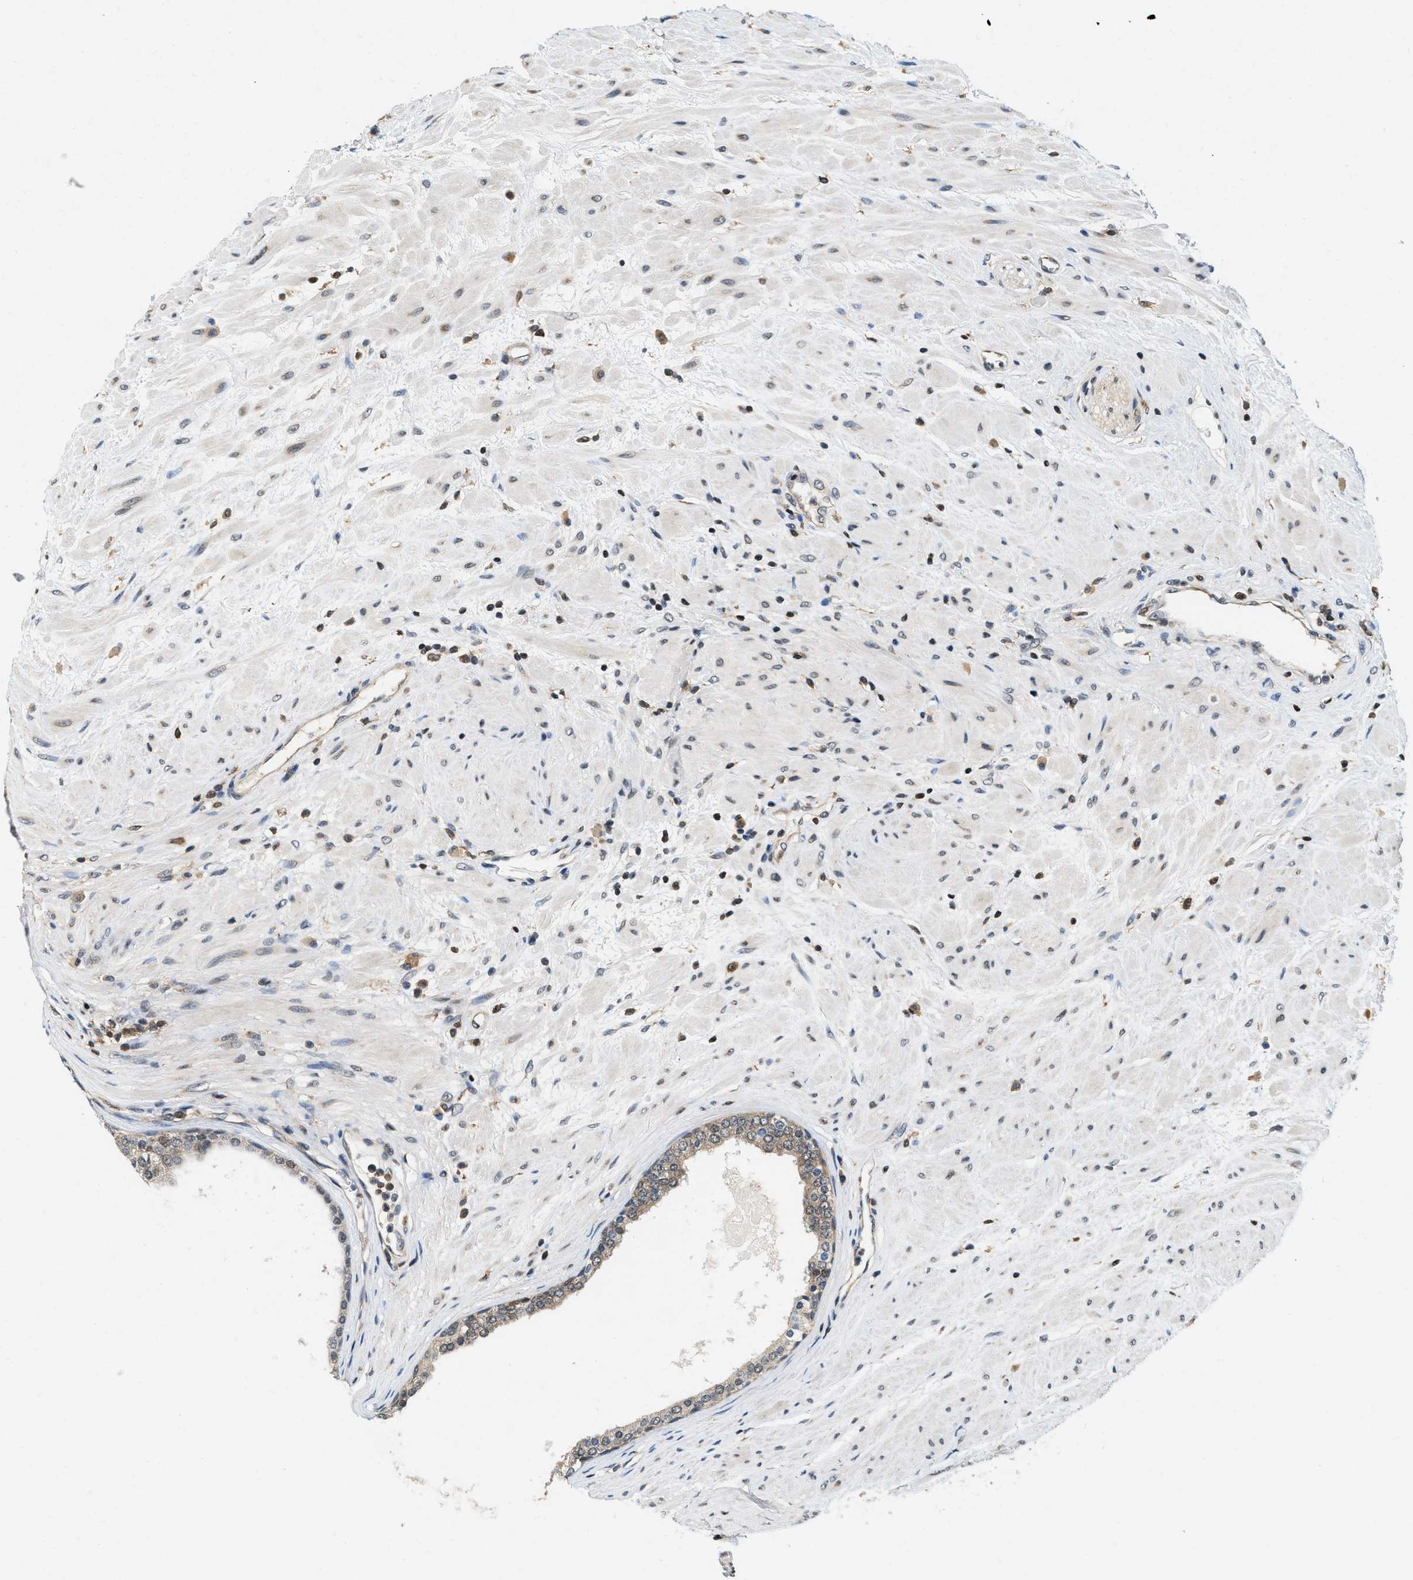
{"staining": {"intensity": "weak", "quantity": "<25%", "location": "cytoplasmic/membranous,nuclear"}, "tissue": "prostate cancer", "cell_type": "Tumor cells", "image_type": "cancer", "snomed": [{"axis": "morphology", "description": "Adenocarcinoma, Low grade"}, {"axis": "topography", "description": "Prostate"}], "caption": "Tumor cells are negative for brown protein staining in adenocarcinoma (low-grade) (prostate).", "gene": "ATF7IP", "patient": {"sex": "male", "age": 63}}